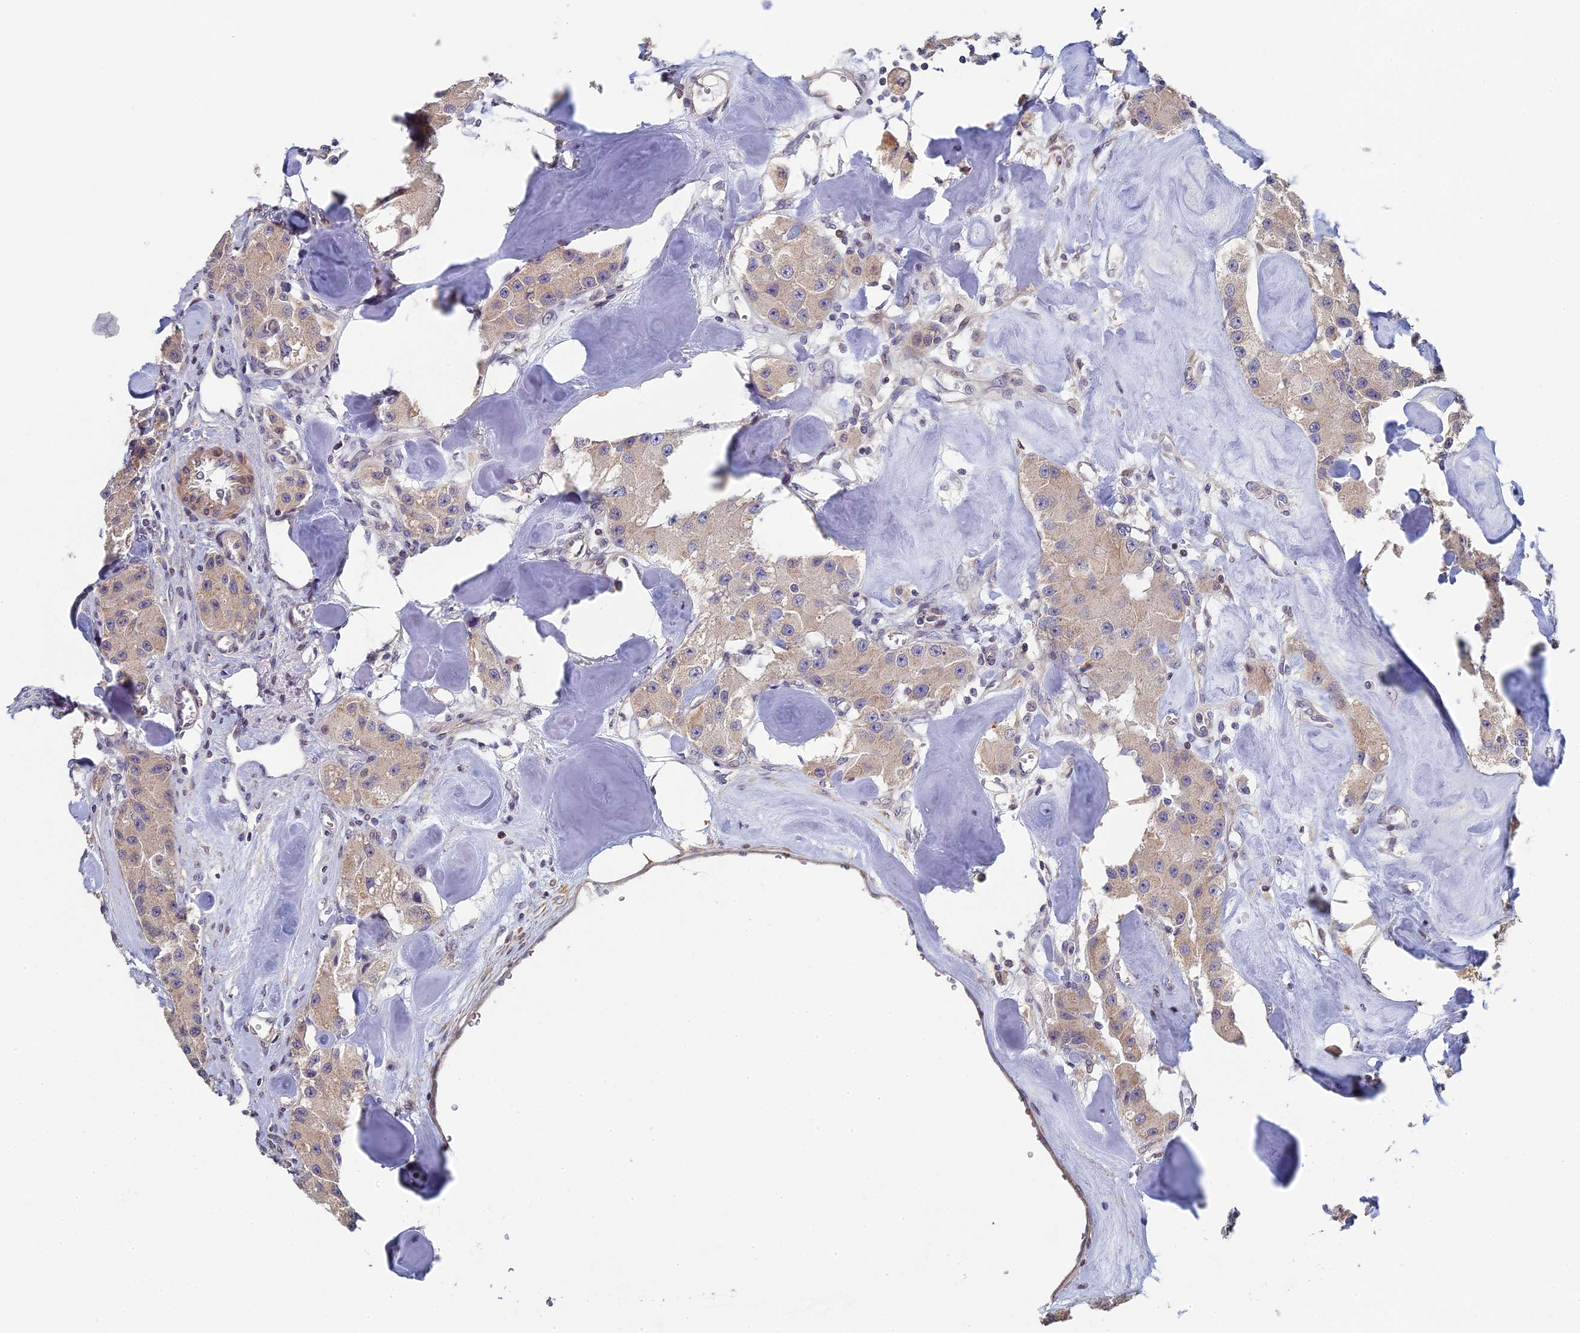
{"staining": {"intensity": "weak", "quantity": ">75%", "location": "cytoplasmic/membranous"}, "tissue": "carcinoid", "cell_type": "Tumor cells", "image_type": "cancer", "snomed": [{"axis": "morphology", "description": "Carcinoid, malignant, NOS"}, {"axis": "topography", "description": "Pancreas"}], "caption": "Protein analysis of malignant carcinoid tissue displays weak cytoplasmic/membranous positivity in approximately >75% of tumor cells.", "gene": "DIXDC1", "patient": {"sex": "male", "age": 41}}